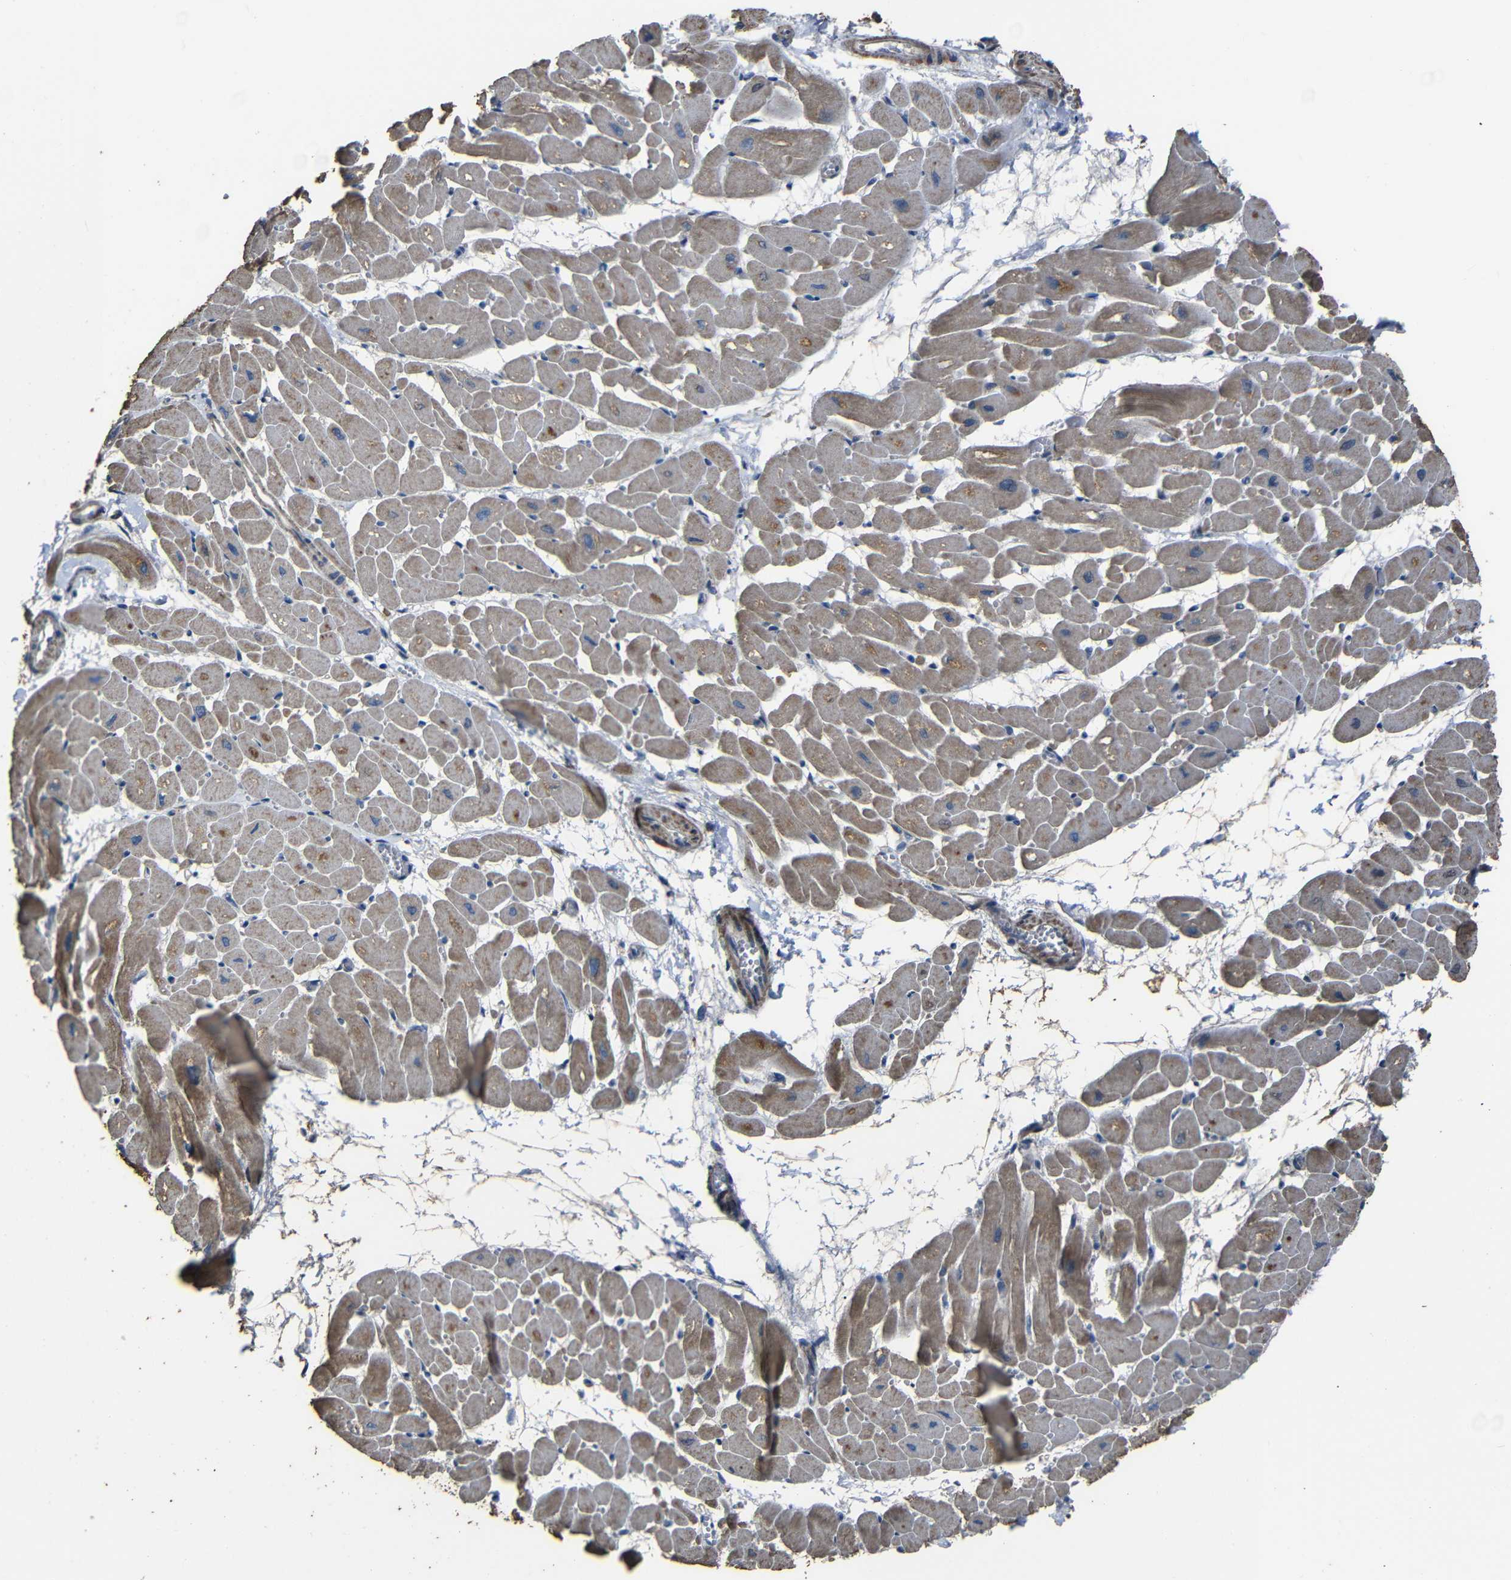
{"staining": {"intensity": "moderate", "quantity": ">75%", "location": "cytoplasmic/membranous"}, "tissue": "heart muscle", "cell_type": "Cardiomyocytes", "image_type": "normal", "snomed": [{"axis": "morphology", "description": "Normal tissue, NOS"}, {"axis": "topography", "description": "Heart"}], "caption": "IHC staining of unremarkable heart muscle, which shows medium levels of moderate cytoplasmic/membranous staining in about >75% of cardiomyocytes indicating moderate cytoplasmic/membranous protein positivity. The staining was performed using DAB (brown) for protein detection and nuclei were counterstained in hematoxylin (blue).", "gene": "SNN", "patient": {"sex": "male", "age": 45}}